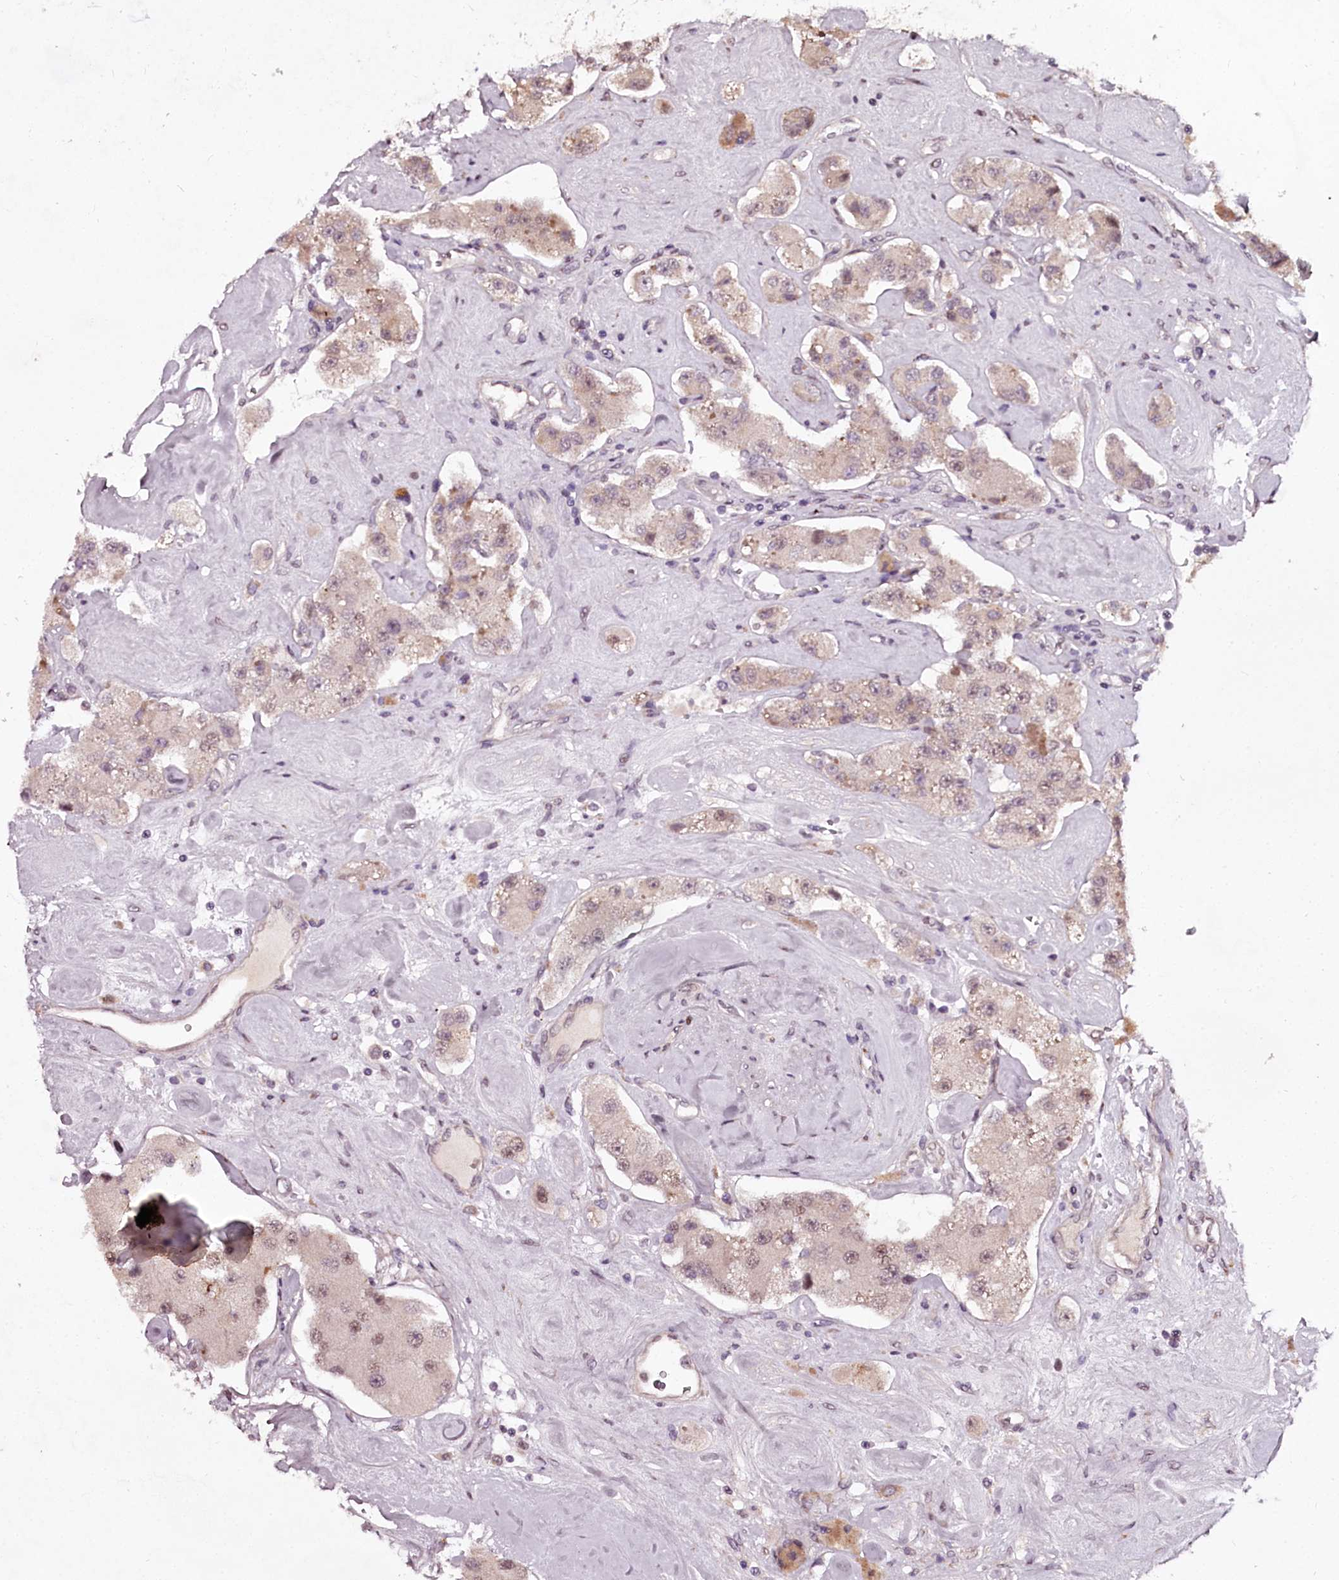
{"staining": {"intensity": "weak", "quantity": "<25%", "location": "nuclear"}, "tissue": "carcinoid", "cell_type": "Tumor cells", "image_type": "cancer", "snomed": [{"axis": "morphology", "description": "Carcinoid, malignant, NOS"}, {"axis": "topography", "description": "Pancreas"}], "caption": "Immunohistochemistry of carcinoid (malignant) displays no expression in tumor cells.", "gene": "MAML3", "patient": {"sex": "male", "age": 41}}